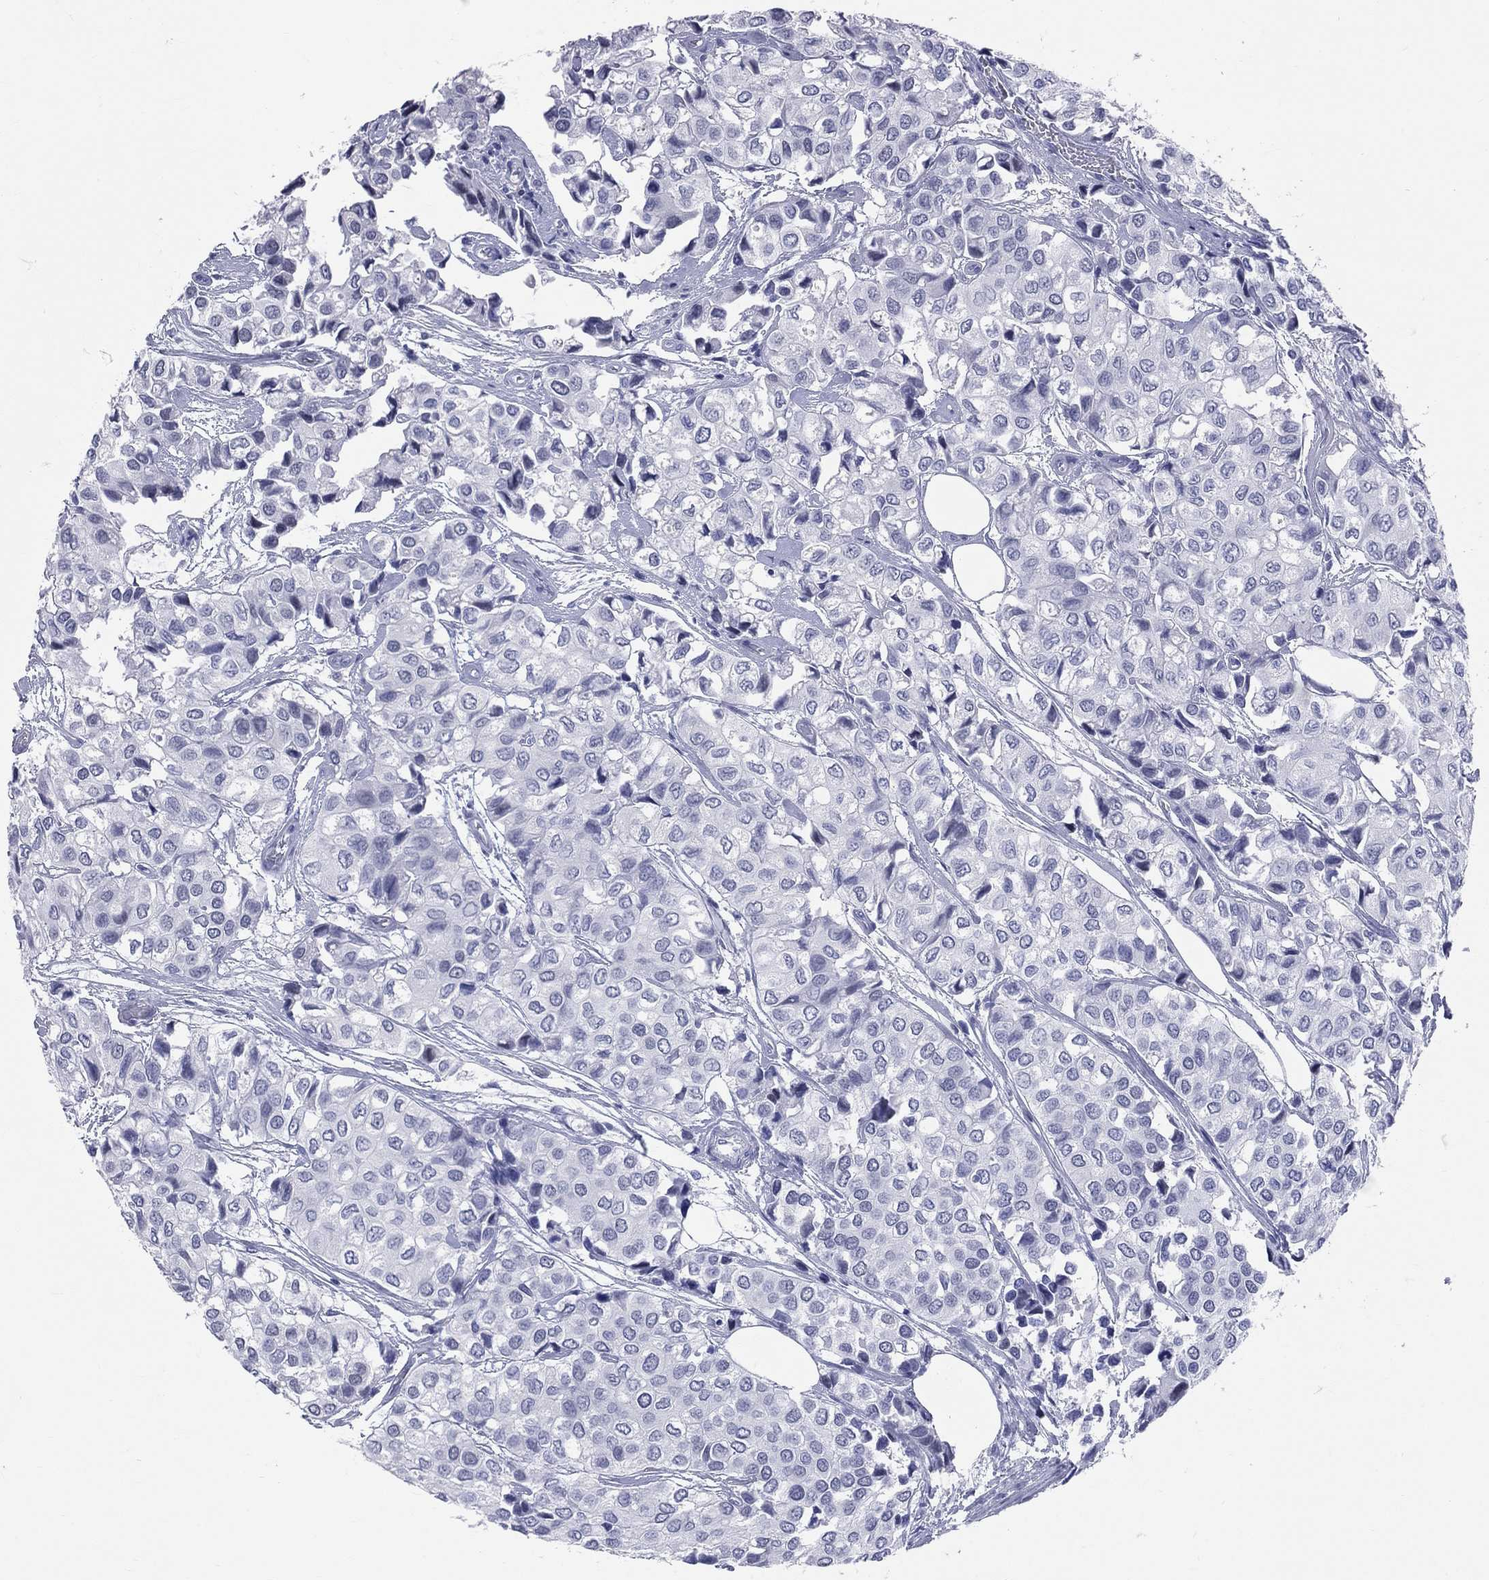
{"staining": {"intensity": "negative", "quantity": "none", "location": "none"}, "tissue": "urothelial cancer", "cell_type": "Tumor cells", "image_type": "cancer", "snomed": [{"axis": "morphology", "description": "Urothelial carcinoma, High grade"}, {"axis": "topography", "description": "Urinary bladder"}], "caption": "This is an immunohistochemistry (IHC) micrograph of human high-grade urothelial carcinoma. There is no expression in tumor cells.", "gene": "MLLT10", "patient": {"sex": "male", "age": 73}}